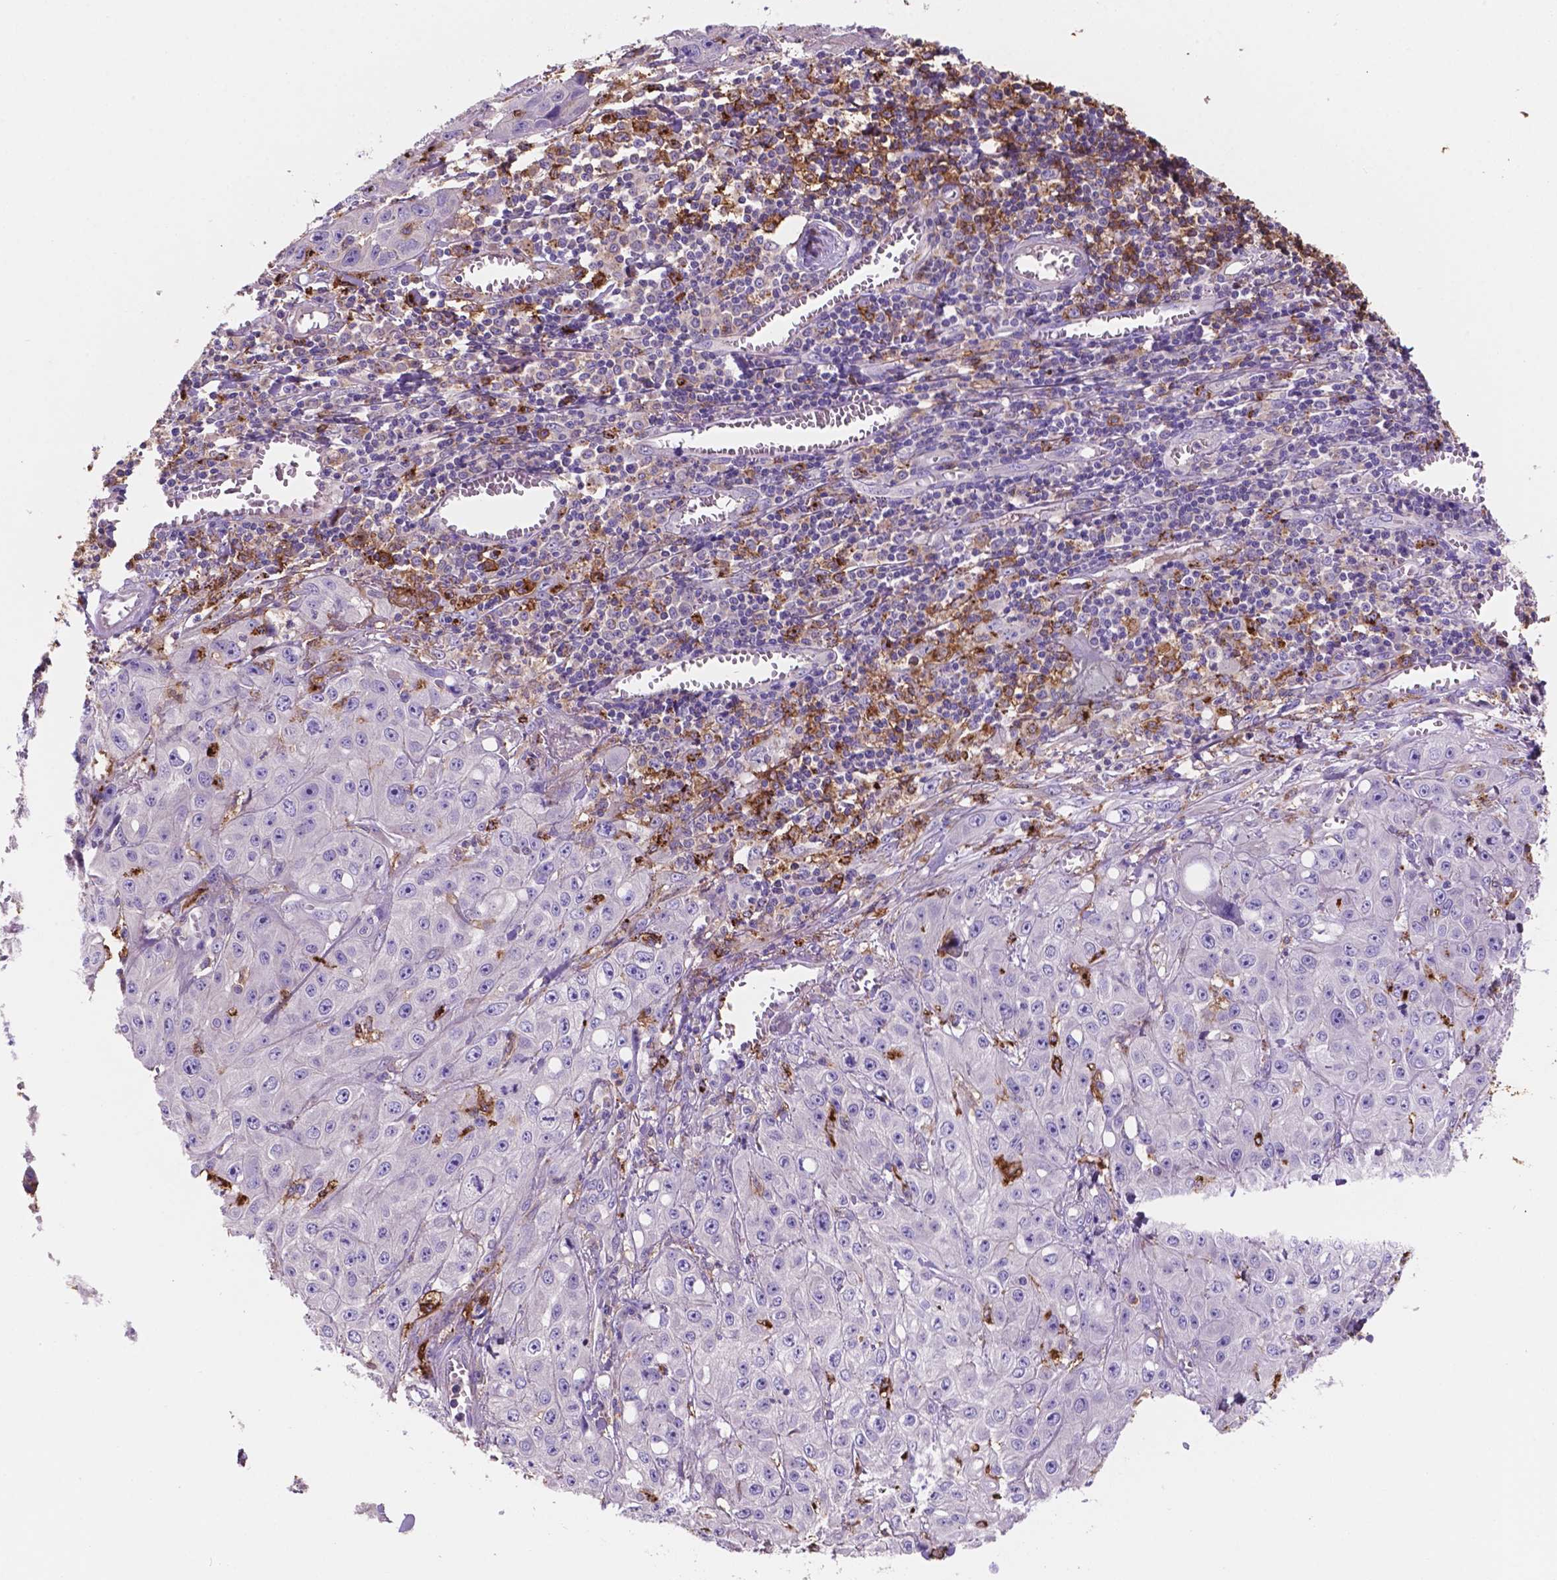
{"staining": {"intensity": "negative", "quantity": "none", "location": "none"}, "tissue": "skin cancer", "cell_type": "Tumor cells", "image_type": "cancer", "snomed": [{"axis": "morphology", "description": "Squamous cell carcinoma, NOS"}, {"axis": "topography", "description": "Skin"}, {"axis": "topography", "description": "Vulva"}], "caption": "Immunohistochemistry (IHC) photomicrograph of squamous cell carcinoma (skin) stained for a protein (brown), which shows no staining in tumor cells. (DAB IHC visualized using brightfield microscopy, high magnification).", "gene": "MKRN2OS", "patient": {"sex": "female", "age": 71}}